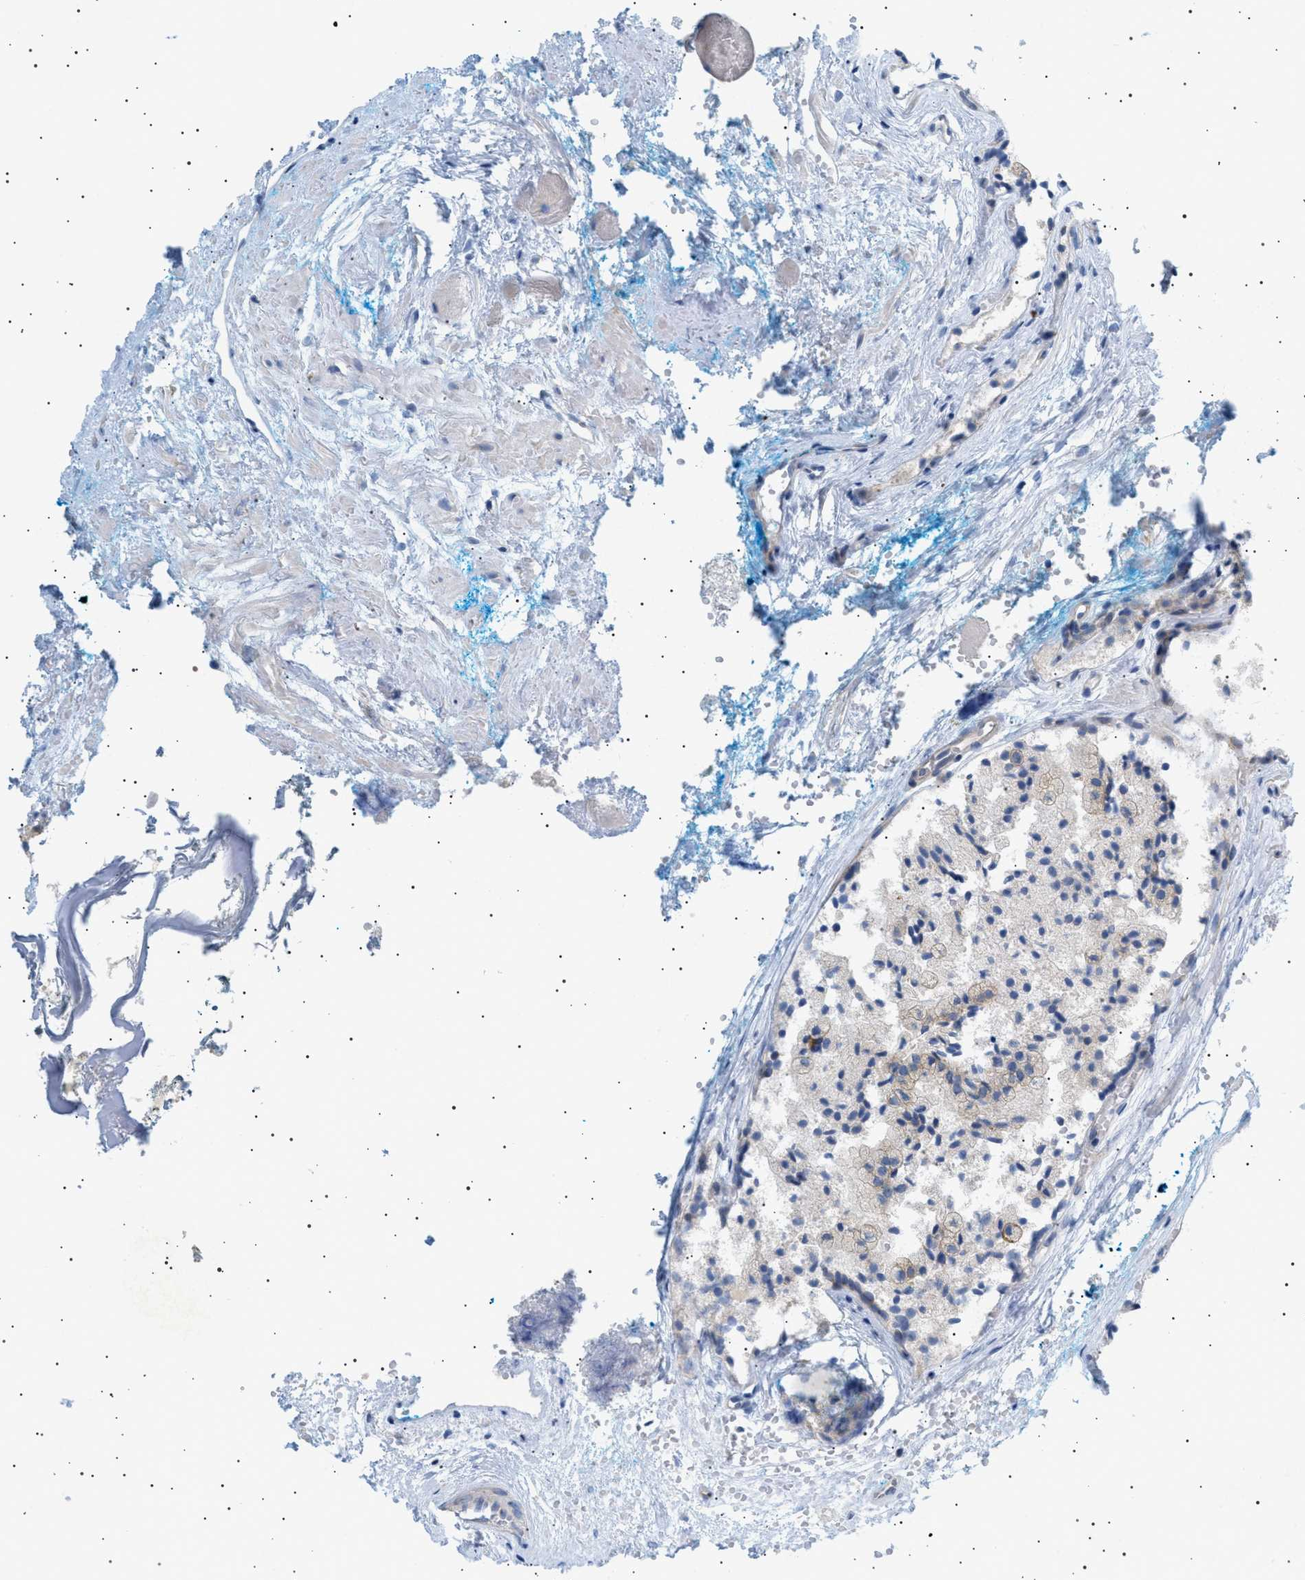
{"staining": {"intensity": "moderate", "quantity": "<25%", "location": "cytoplasmic/membranous"}, "tissue": "prostate cancer", "cell_type": "Tumor cells", "image_type": "cancer", "snomed": [{"axis": "morphology", "description": "Adenocarcinoma, Low grade"}, {"axis": "topography", "description": "Prostate"}], "caption": "Protein positivity by immunohistochemistry (IHC) exhibits moderate cytoplasmic/membranous expression in about <25% of tumor cells in prostate cancer (adenocarcinoma (low-grade)). Nuclei are stained in blue.", "gene": "ADCY10", "patient": {"sex": "male", "age": 57}}